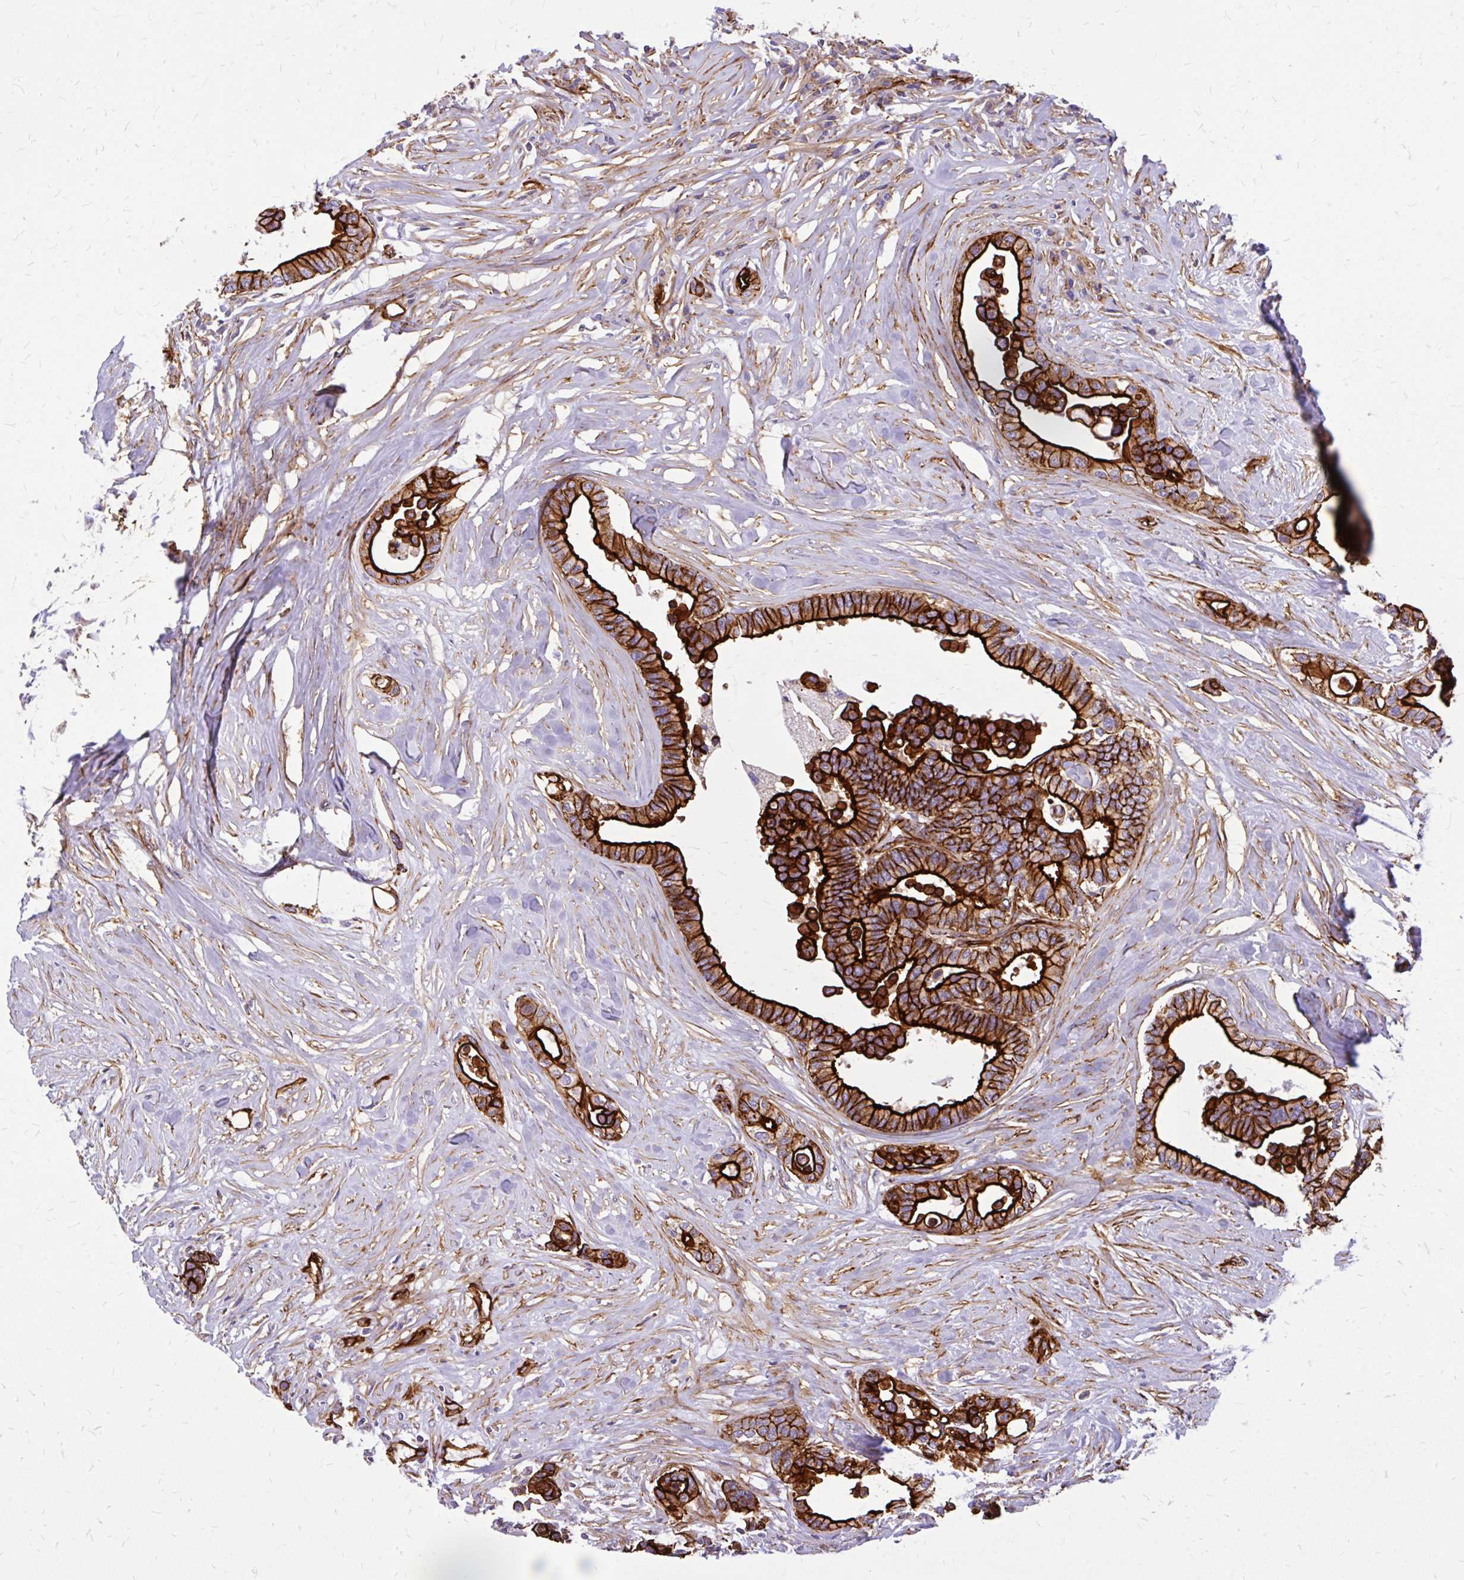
{"staining": {"intensity": "strong", "quantity": ">75%", "location": "cytoplasmic/membranous"}, "tissue": "colorectal cancer", "cell_type": "Tumor cells", "image_type": "cancer", "snomed": [{"axis": "morphology", "description": "Normal tissue, NOS"}, {"axis": "morphology", "description": "Adenocarcinoma, NOS"}, {"axis": "topography", "description": "Colon"}], "caption": "This micrograph shows immunohistochemistry (IHC) staining of colorectal adenocarcinoma, with high strong cytoplasmic/membranous expression in about >75% of tumor cells.", "gene": "MAP1LC3B", "patient": {"sex": "male", "age": 82}}